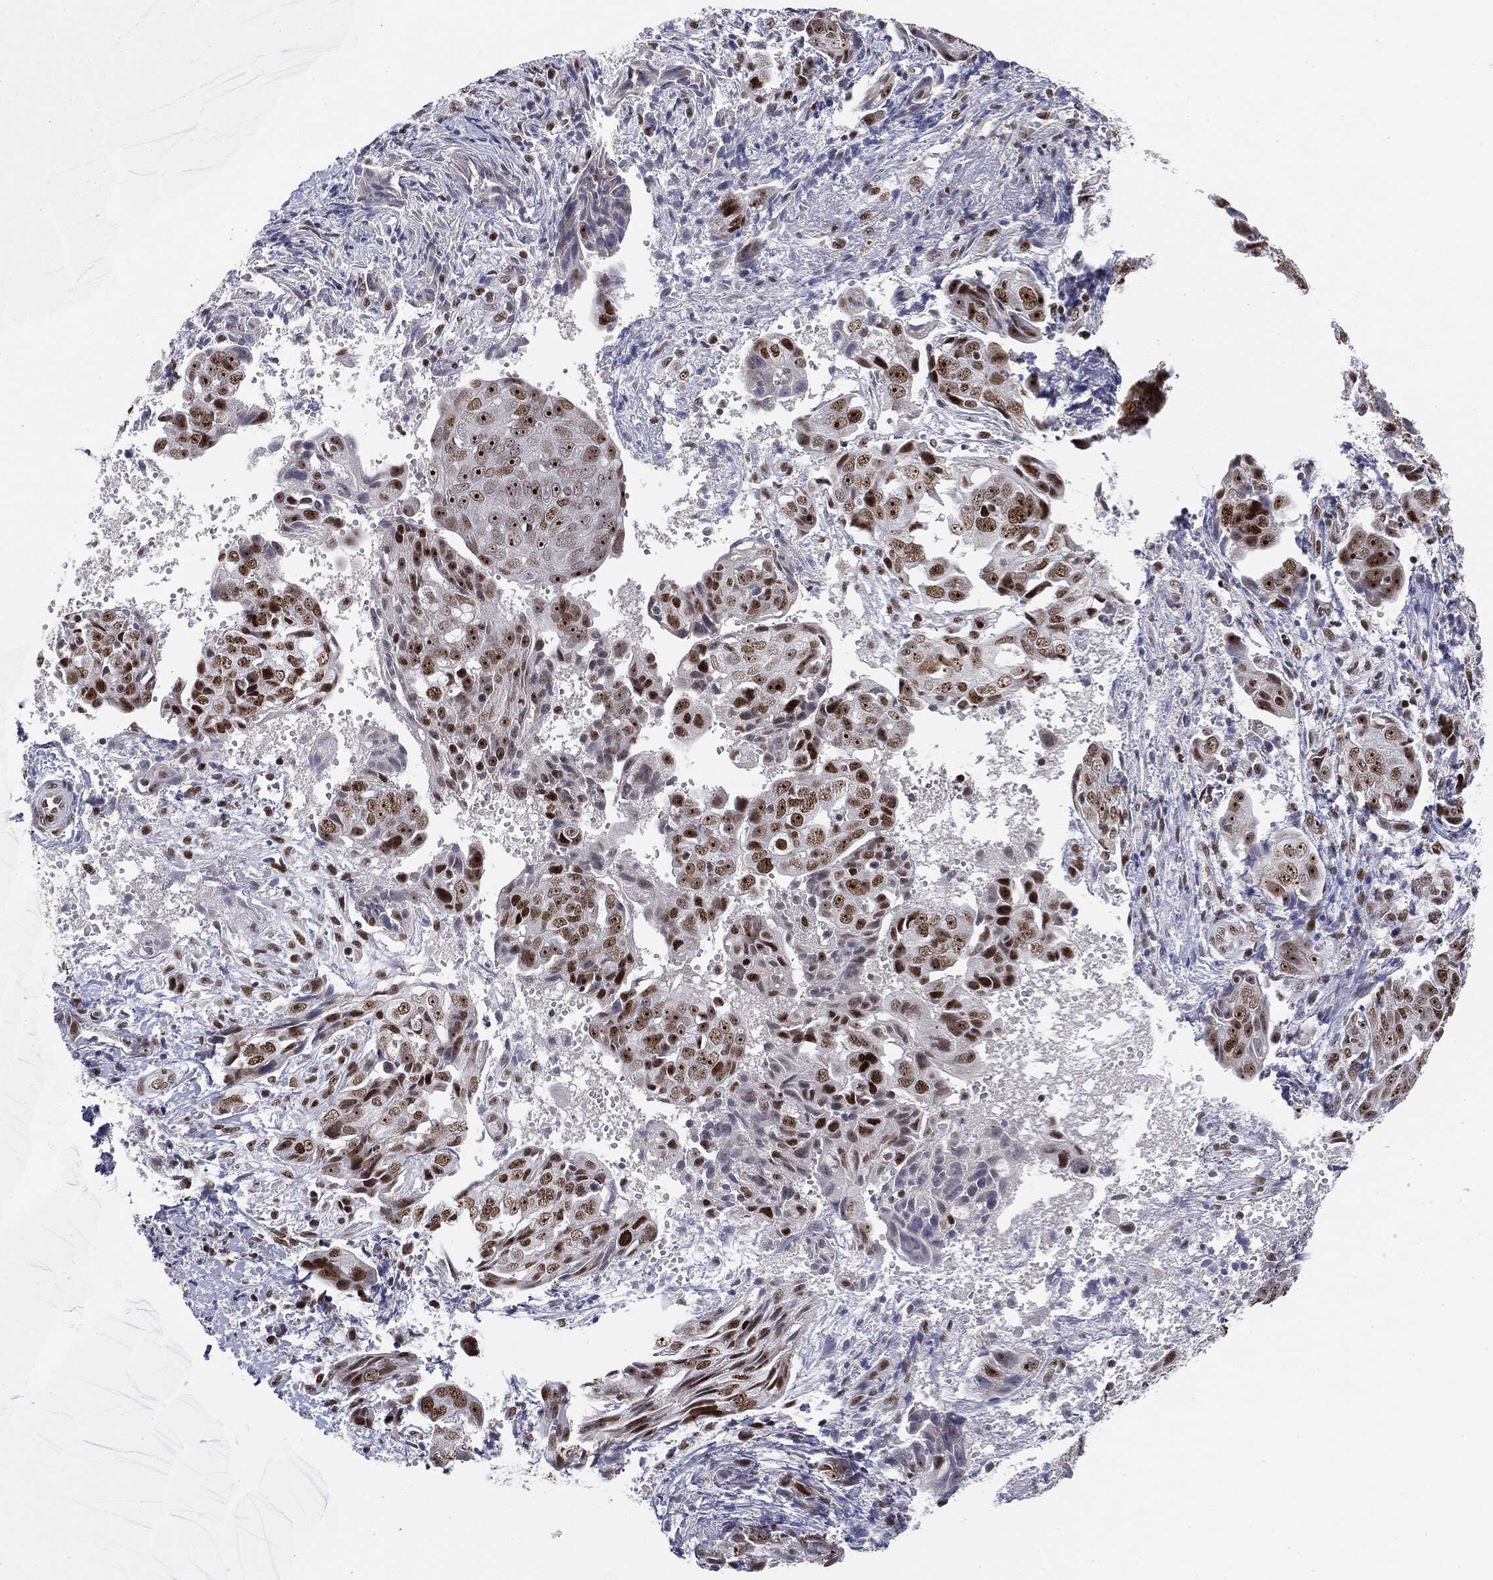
{"staining": {"intensity": "strong", "quantity": "25%-75%", "location": "nuclear"}, "tissue": "ovarian cancer", "cell_type": "Tumor cells", "image_type": "cancer", "snomed": [{"axis": "morphology", "description": "Carcinoma, endometroid"}, {"axis": "topography", "description": "Ovary"}], "caption": "Protein expression by immunohistochemistry reveals strong nuclear expression in approximately 25%-75% of tumor cells in ovarian cancer (endometroid carcinoma). Using DAB (3,3'-diaminobenzidine) (brown) and hematoxylin (blue) stains, captured at high magnification using brightfield microscopy.", "gene": "MDC1", "patient": {"sex": "female", "age": 70}}